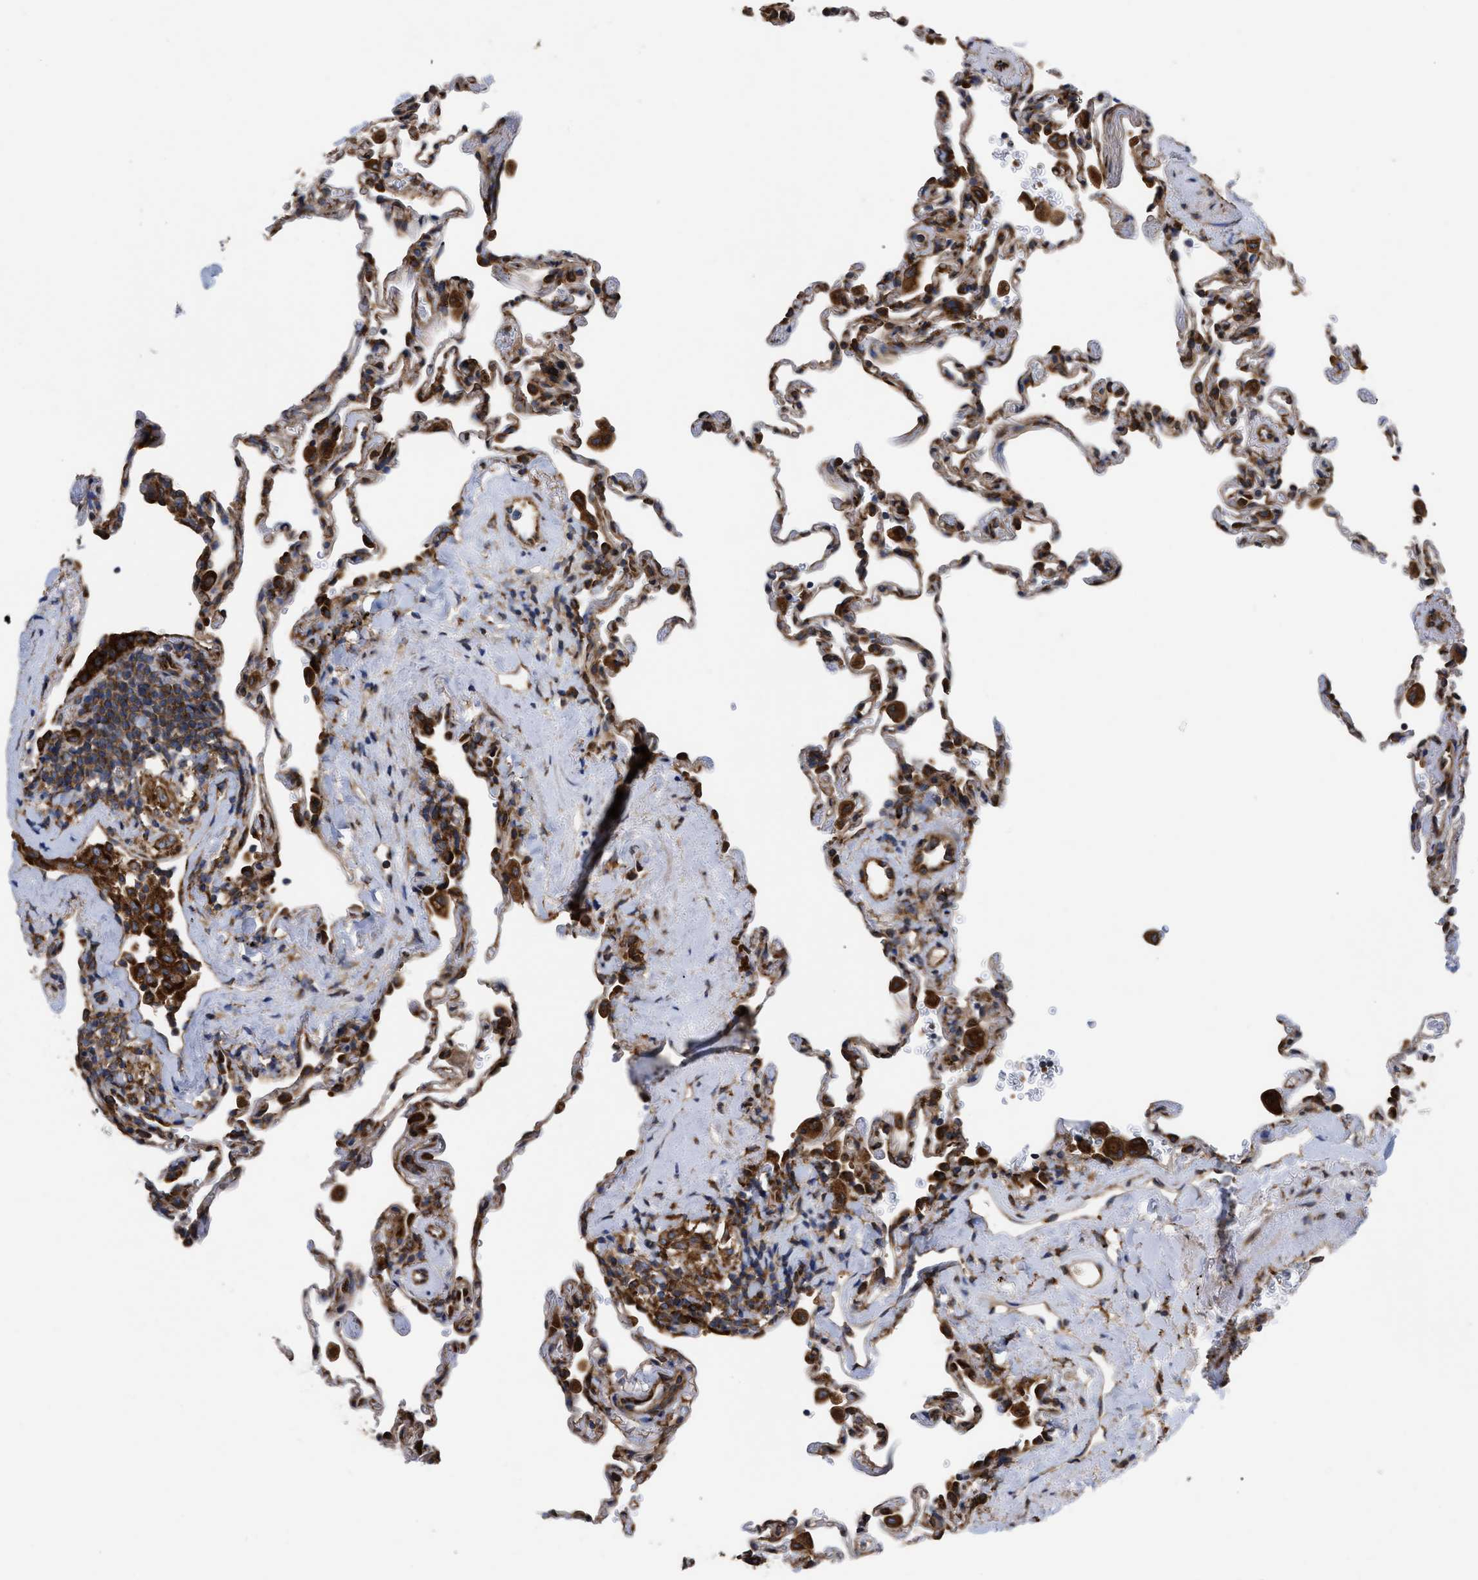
{"staining": {"intensity": "moderate", "quantity": "25%-75%", "location": "cytoplasmic/membranous"}, "tissue": "lung", "cell_type": "Alveolar cells", "image_type": "normal", "snomed": [{"axis": "morphology", "description": "Normal tissue, NOS"}, {"axis": "topography", "description": "Lung"}], "caption": "Immunohistochemistry (IHC) micrograph of unremarkable lung: human lung stained using immunohistochemistry (IHC) reveals medium levels of moderate protein expression localized specifically in the cytoplasmic/membranous of alveolar cells, appearing as a cytoplasmic/membranous brown color.", "gene": "FAM120A", "patient": {"sex": "male", "age": 59}}